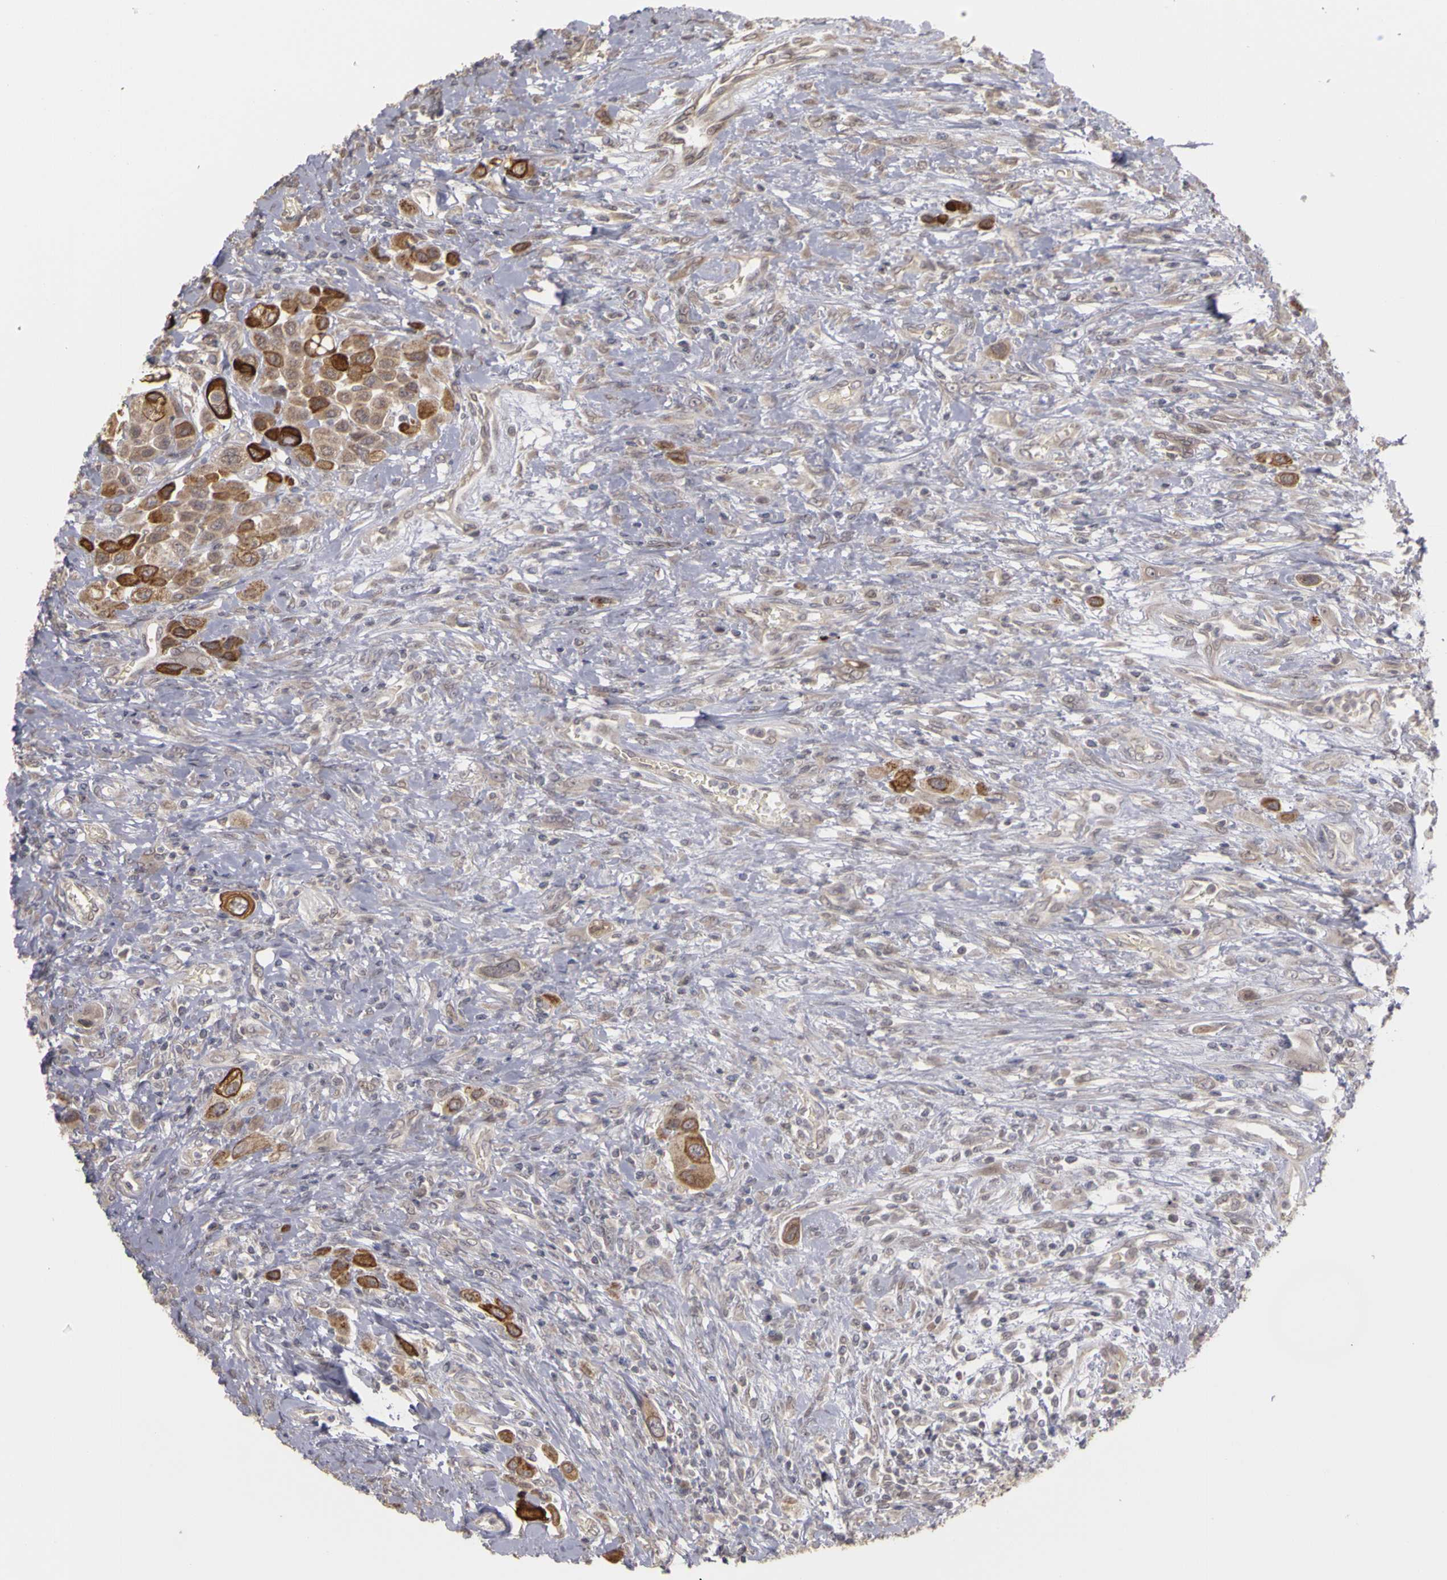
{"staining": {"intensity": "strong", "quantity": ">75%", "location": "cytoplasmic/membranous"}, "tissue": "urothelial cancer", "cell_type": "Tumor cells", "image_type": "cancer", "snomed": [{"axis": "morphology", "description": "Urothelial carcinoma, High grade"}, {"axis": "topography", "description": "Urinary bladder"}], "caption": "IHC (DAB (3,3'-diaminobenzidine)) staining of human urothelial cancer displays strong cytoplasmic/membranous protein staining in approximately >75% of tumor cells. (Brightfield microscopy of DAB IHC at high magnification).", "gene": "FRMD7", "patient": {"sex": "male", "age": 50}}